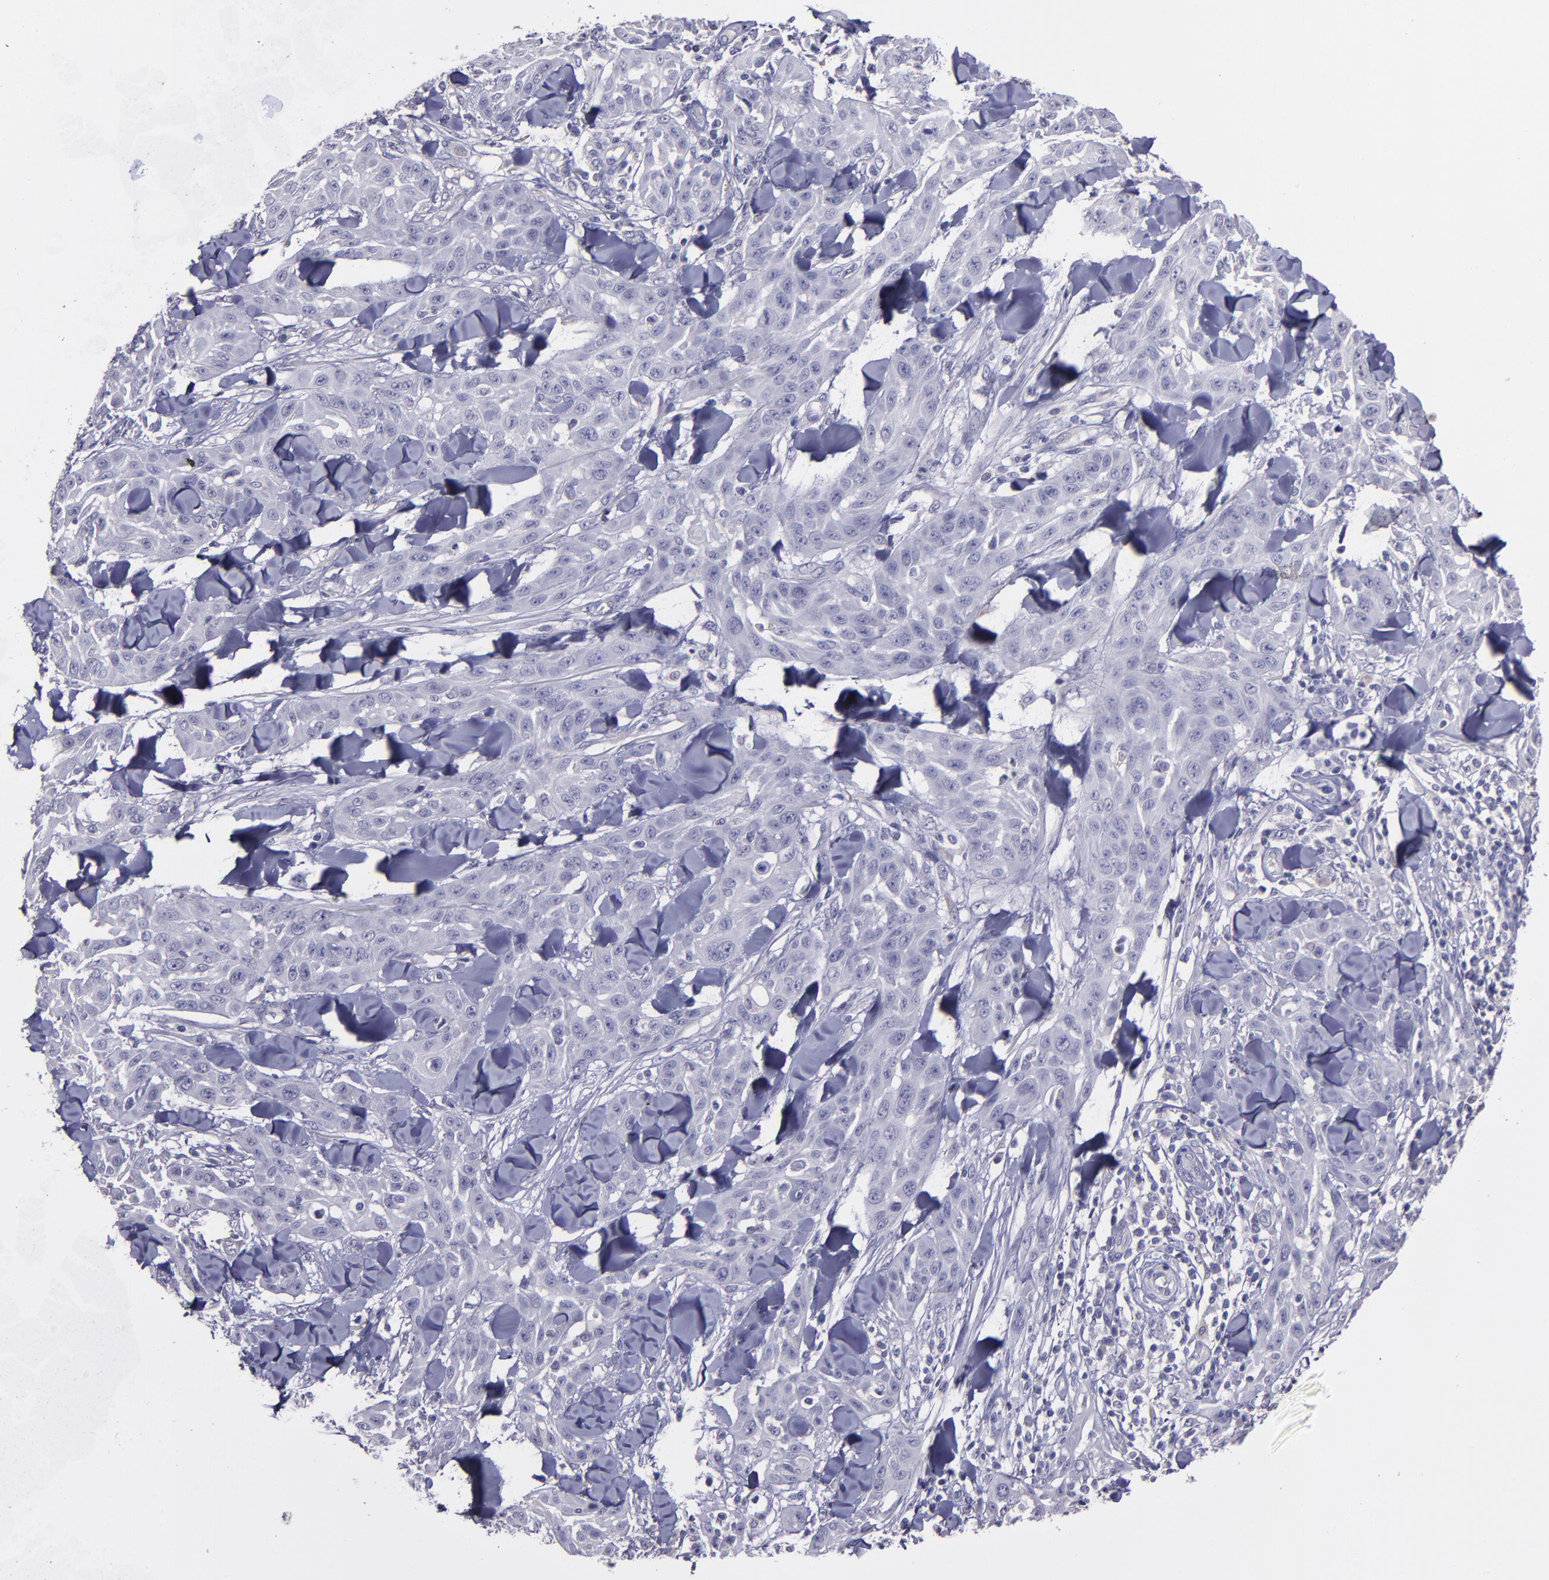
{"staining": {"intensity": "negative", "quantity": "none", "location": "none"}, "tissue": "skin cancer", "cell_type": "Tumor cells", "image_type": "cancer", "snomed": [{"axis": "morphology", "description": "Squamous cell carcinoma, NOS"}, {"axis": "topography", "description": "Skin"}], "caption": "Histopathology image shows no significant protein positivity in tumor cells of skin cancer (squamous cell carcinoma). (Immunohistochemistry (ihc), brightfield microscopy, high magnification).", "gene": "MASP1", "patient": {"sex": "male", "age": 24}}